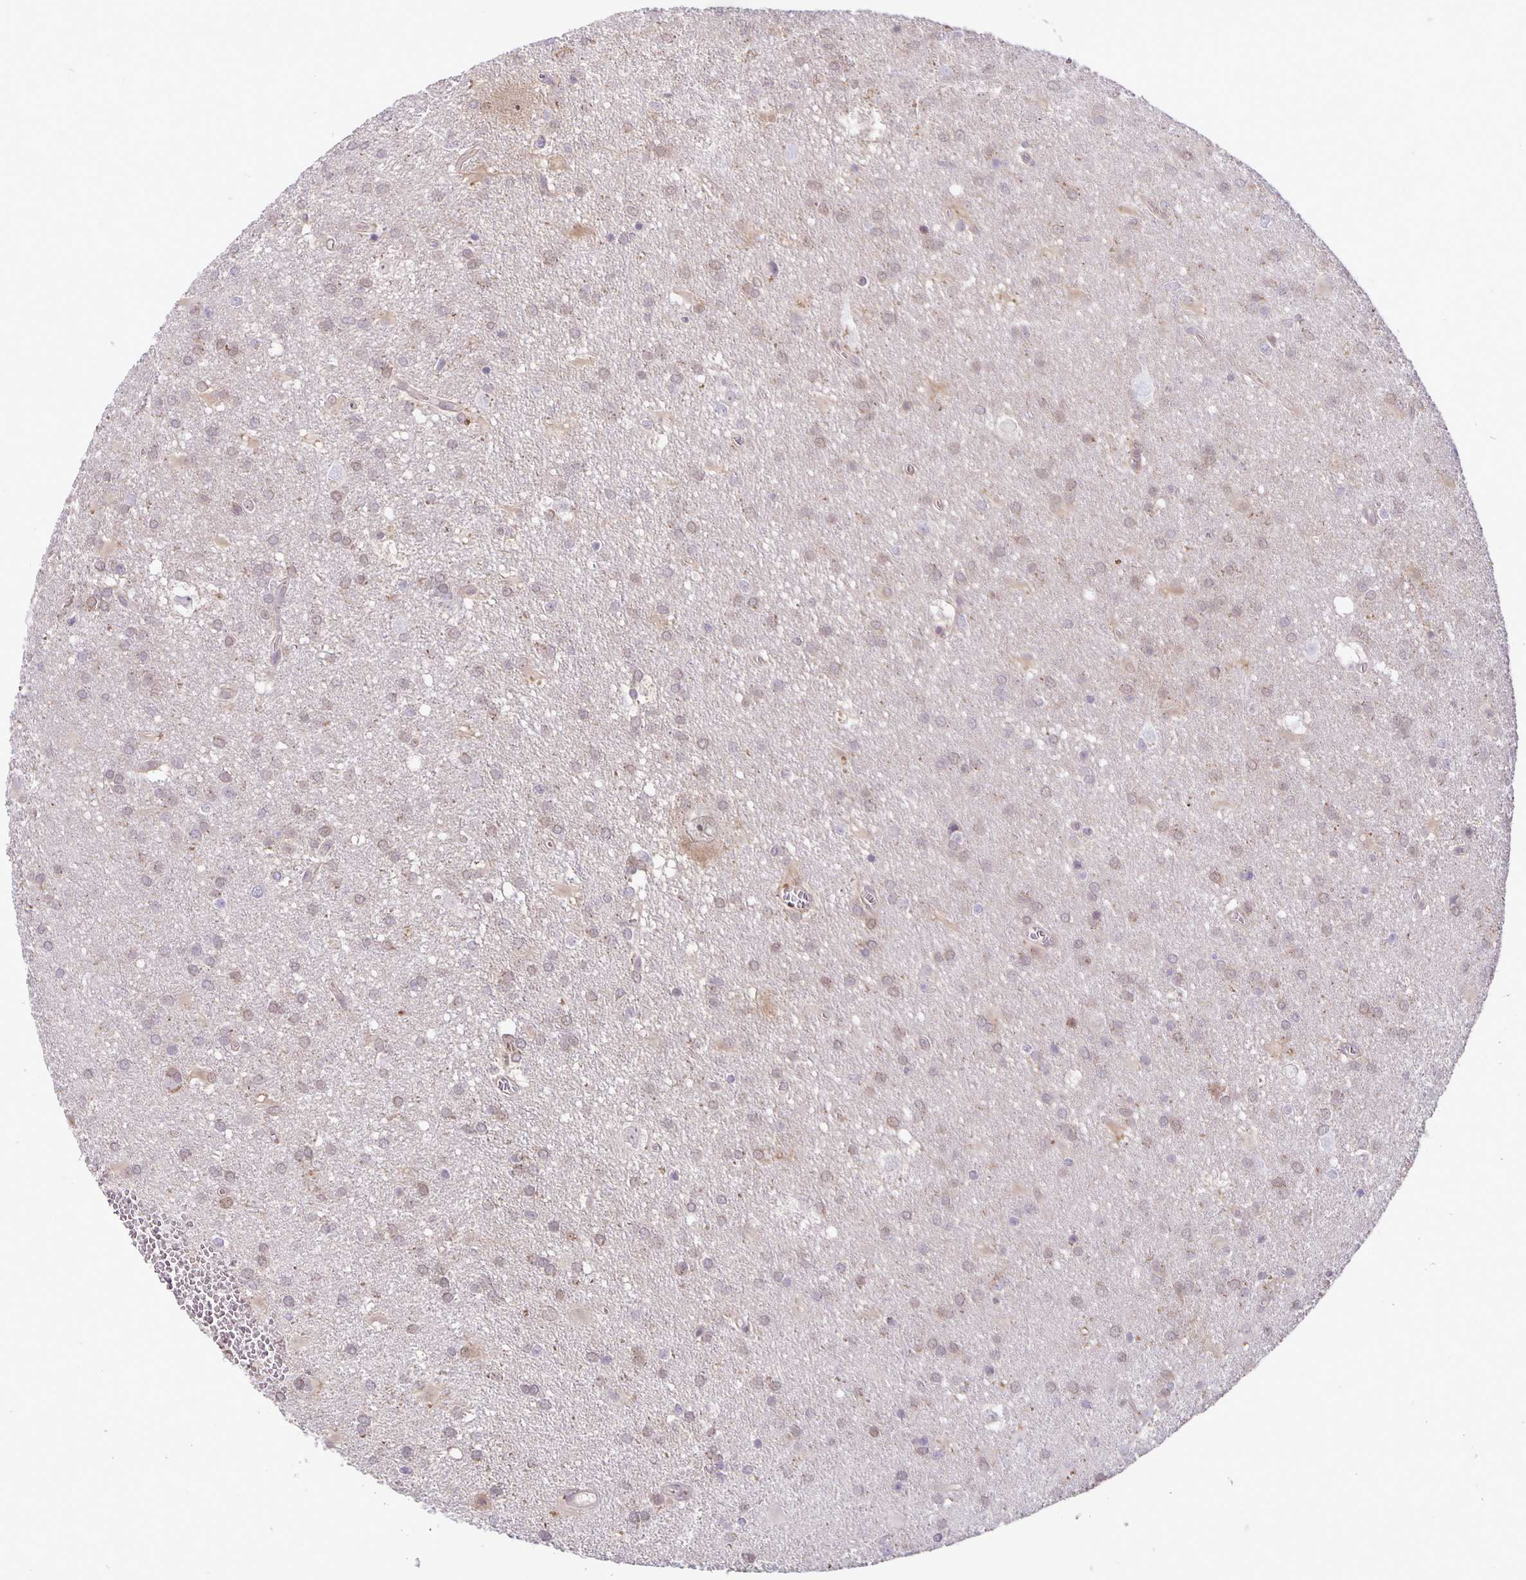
{"staining": {"intensity": "negative", "quantity": "none", "location": "none"}, "tissue": "glioma", "cell_type": "Tumor cells", "image_type": "cancer", "snomed": [{"axis": "morphology", "description": "Glioma, malignant, Low grade"}, {"axis": "topography", "description": "Brain"}], "caption": "Immunohistochemistry photomicrograph of human low-grade glioma (malignant) stained for a protein (brown), which reveals no expression in tumor cells. (DAB (3,3'-diaminobenzidine) immunohistochemistry with hematoxylin counter stain).", "gene": "TAX1BP3", "patient": {"sex": "male", "age": 66}}